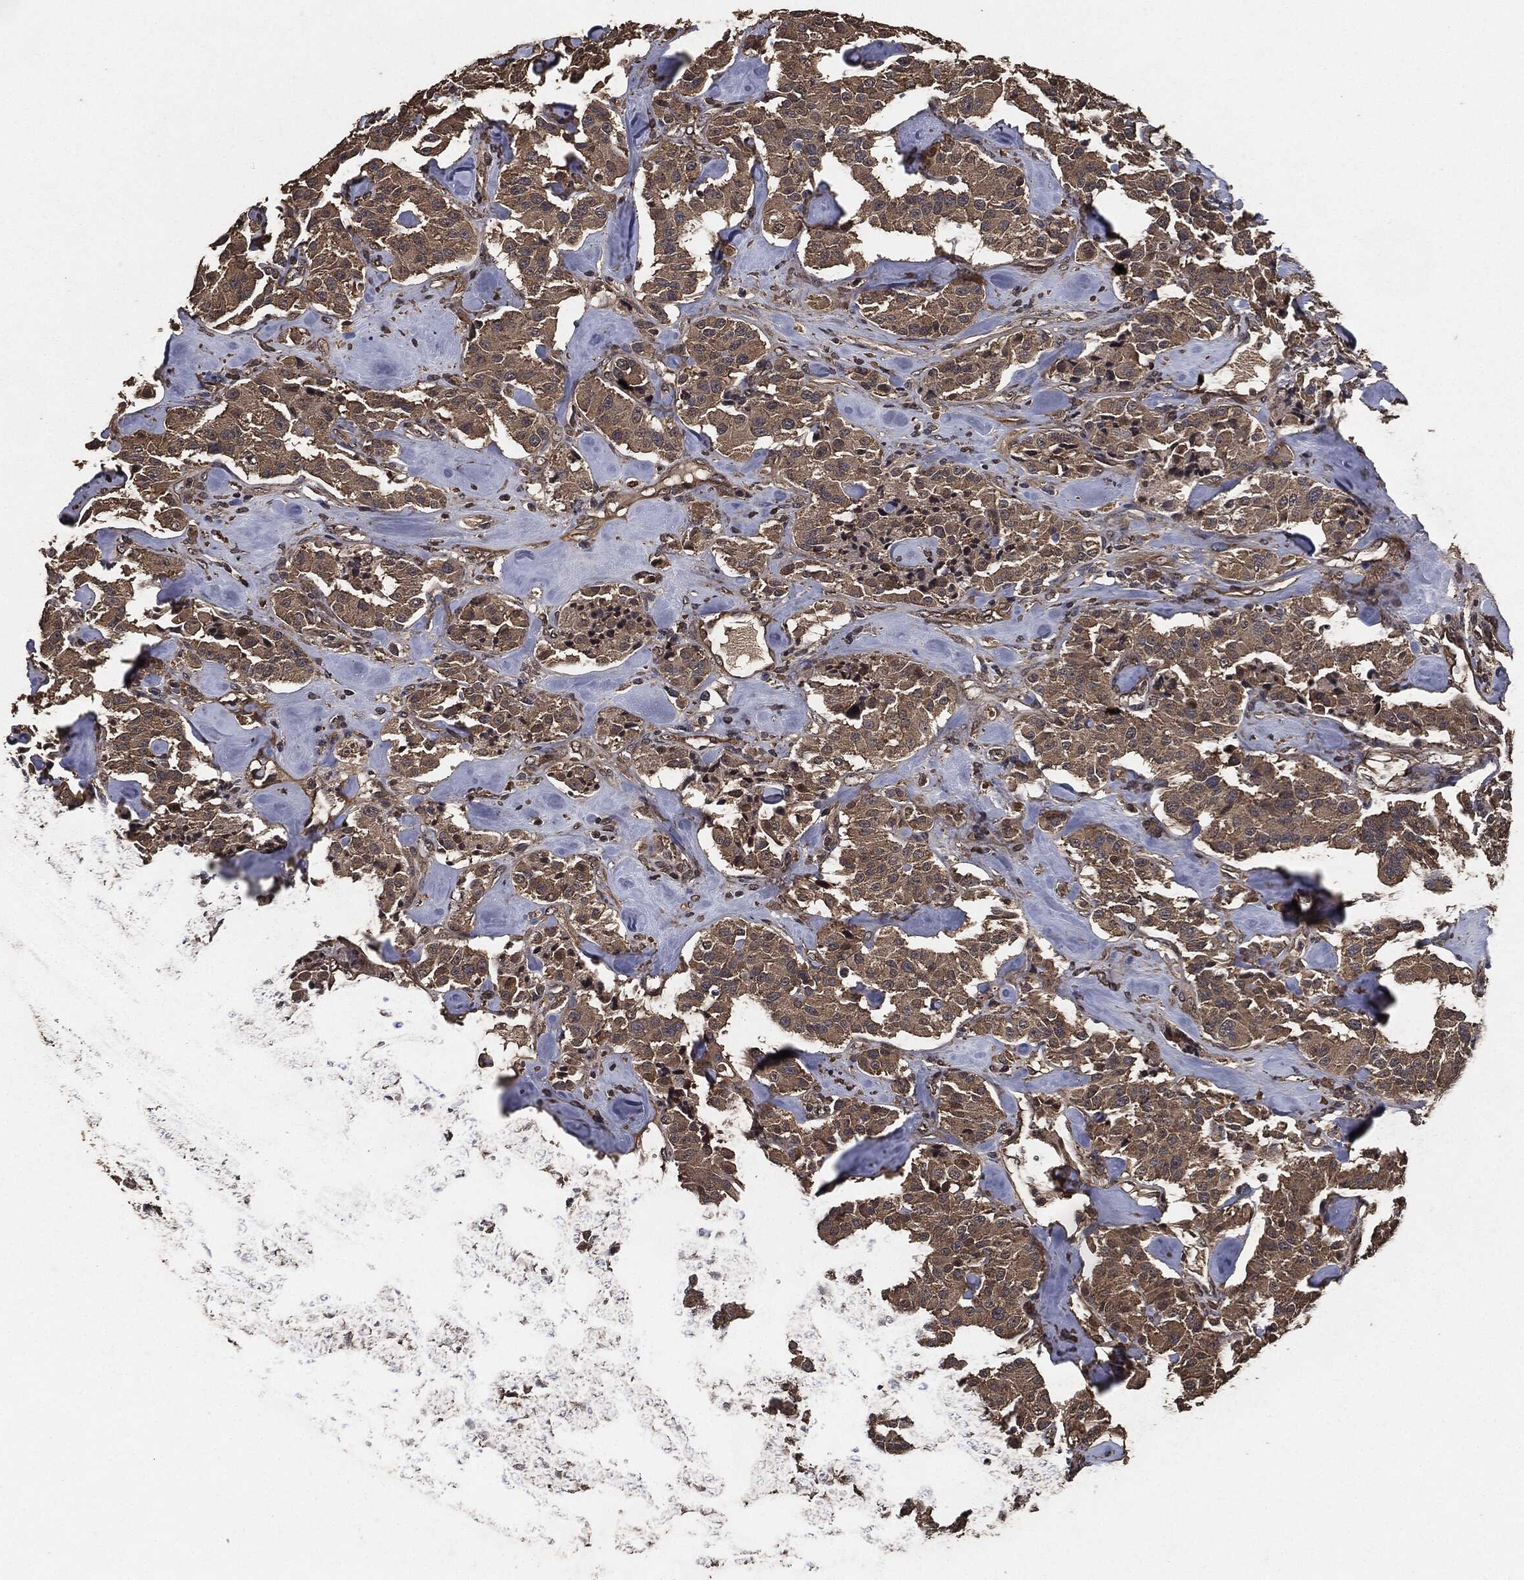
{"staining": {"intensity": "weak", "quantity": ">75%", "location": "cytoplasmic/membranous"}, "tissue": "carcinoid", "cell_type": "Tumor cells", "image_type": "cancer", "snomed": [{"axis": "morphology", "description": "Carcinoid, malignant, NOS"}, {"axis": "topography", "description": "Pancreas"}], "caption": "Immunohistochemistry (IHC) staining of carcinoid, which demonstrates low levels of weak cytoplasmic/membranous positivity in about >75% of tumor cells indicating weak cytoplasmic/membranous protein positivity. The staining was performed using DAB (3,3'-diaminobenzidine) (brown) for protein detection and nuclei were counterstained in hematoxylin (blue).", "gene": "AKT1S1", "patient": {"sex": "male", "age": 41}}